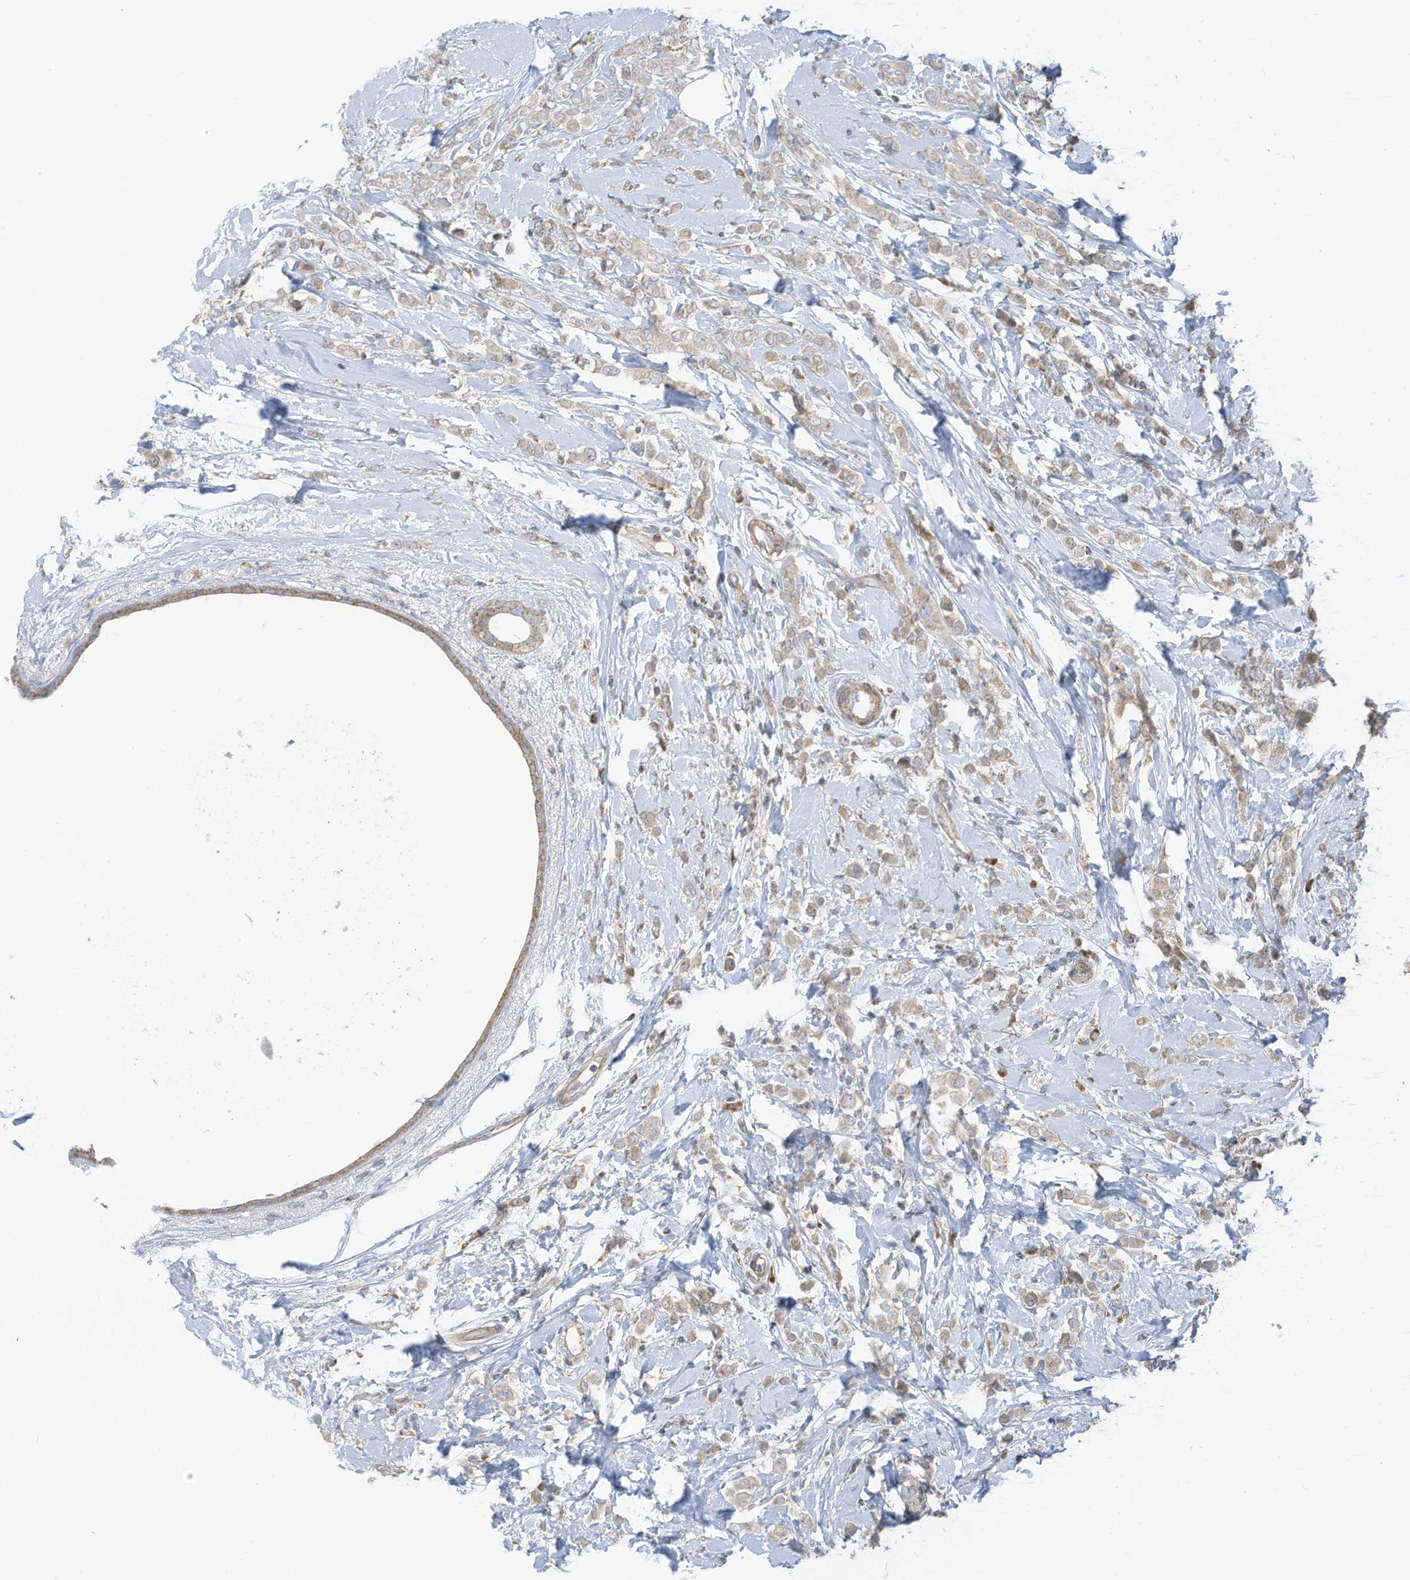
{"staining": {"intensity": "weak", "quantity": ">75%", "location": "cytoplasmic/membranous"}, "tissue": "breast cancer", "cell_type": "Tumor cells", "image_type": "cancer", "snomed": [{"axis": "morphology", "description": "Lobular carcinoma"}, {"axis": "topography", "description": "Breast"}], "caption": "Immunohistochemistry image of breast cancer (lobular carcinoma) stained for a protein (brown), which exhibits low levels of weak cytoplasmic/membranous positivity in approximately >75% of tumor cells.", "gene": "GTPBP2", "patient": {"sex": "female", "age": 47}}